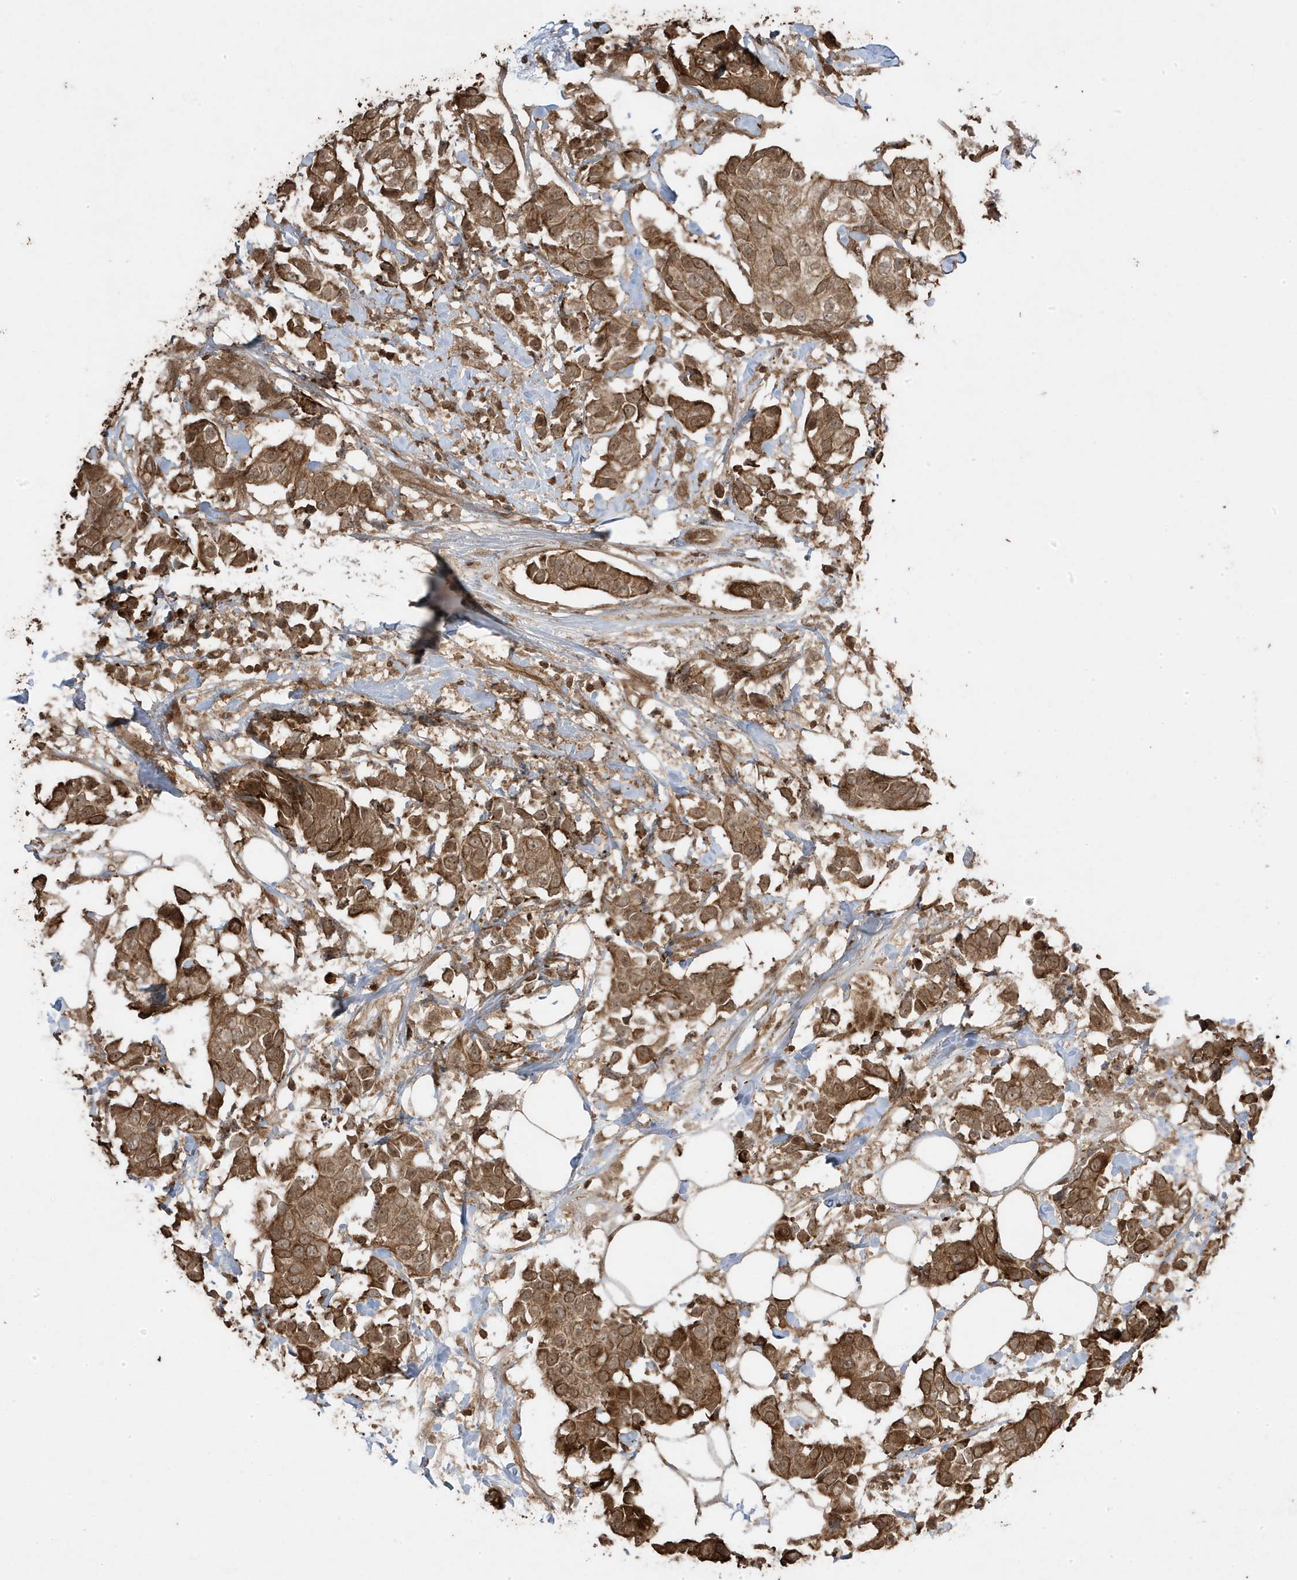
{"staining": {"intensity": "moderate", "quantity": ">75%", "location": "cytoplasmic/membranous"}, "tissue": "breast cancer", "cell_type": "Tumor cells", "image_type": "cancer", "snomed": [{"axis": "morphology", "description": "Normal tissue, NOS"}, {"axis": "morphology", "description": "Duct carcinoma"}, {"axis": "topography", "description": "Breast"}], "caption": "High-power microscopy captured an immunohistochemistry photomicrograph of breast intraductal carcinoma, revealing moderate cytoplasmic/membranous positivity in about >75% of tumor cells.", "gene": "ASAP1", "patient": {"sex": "female", "age": 39}}